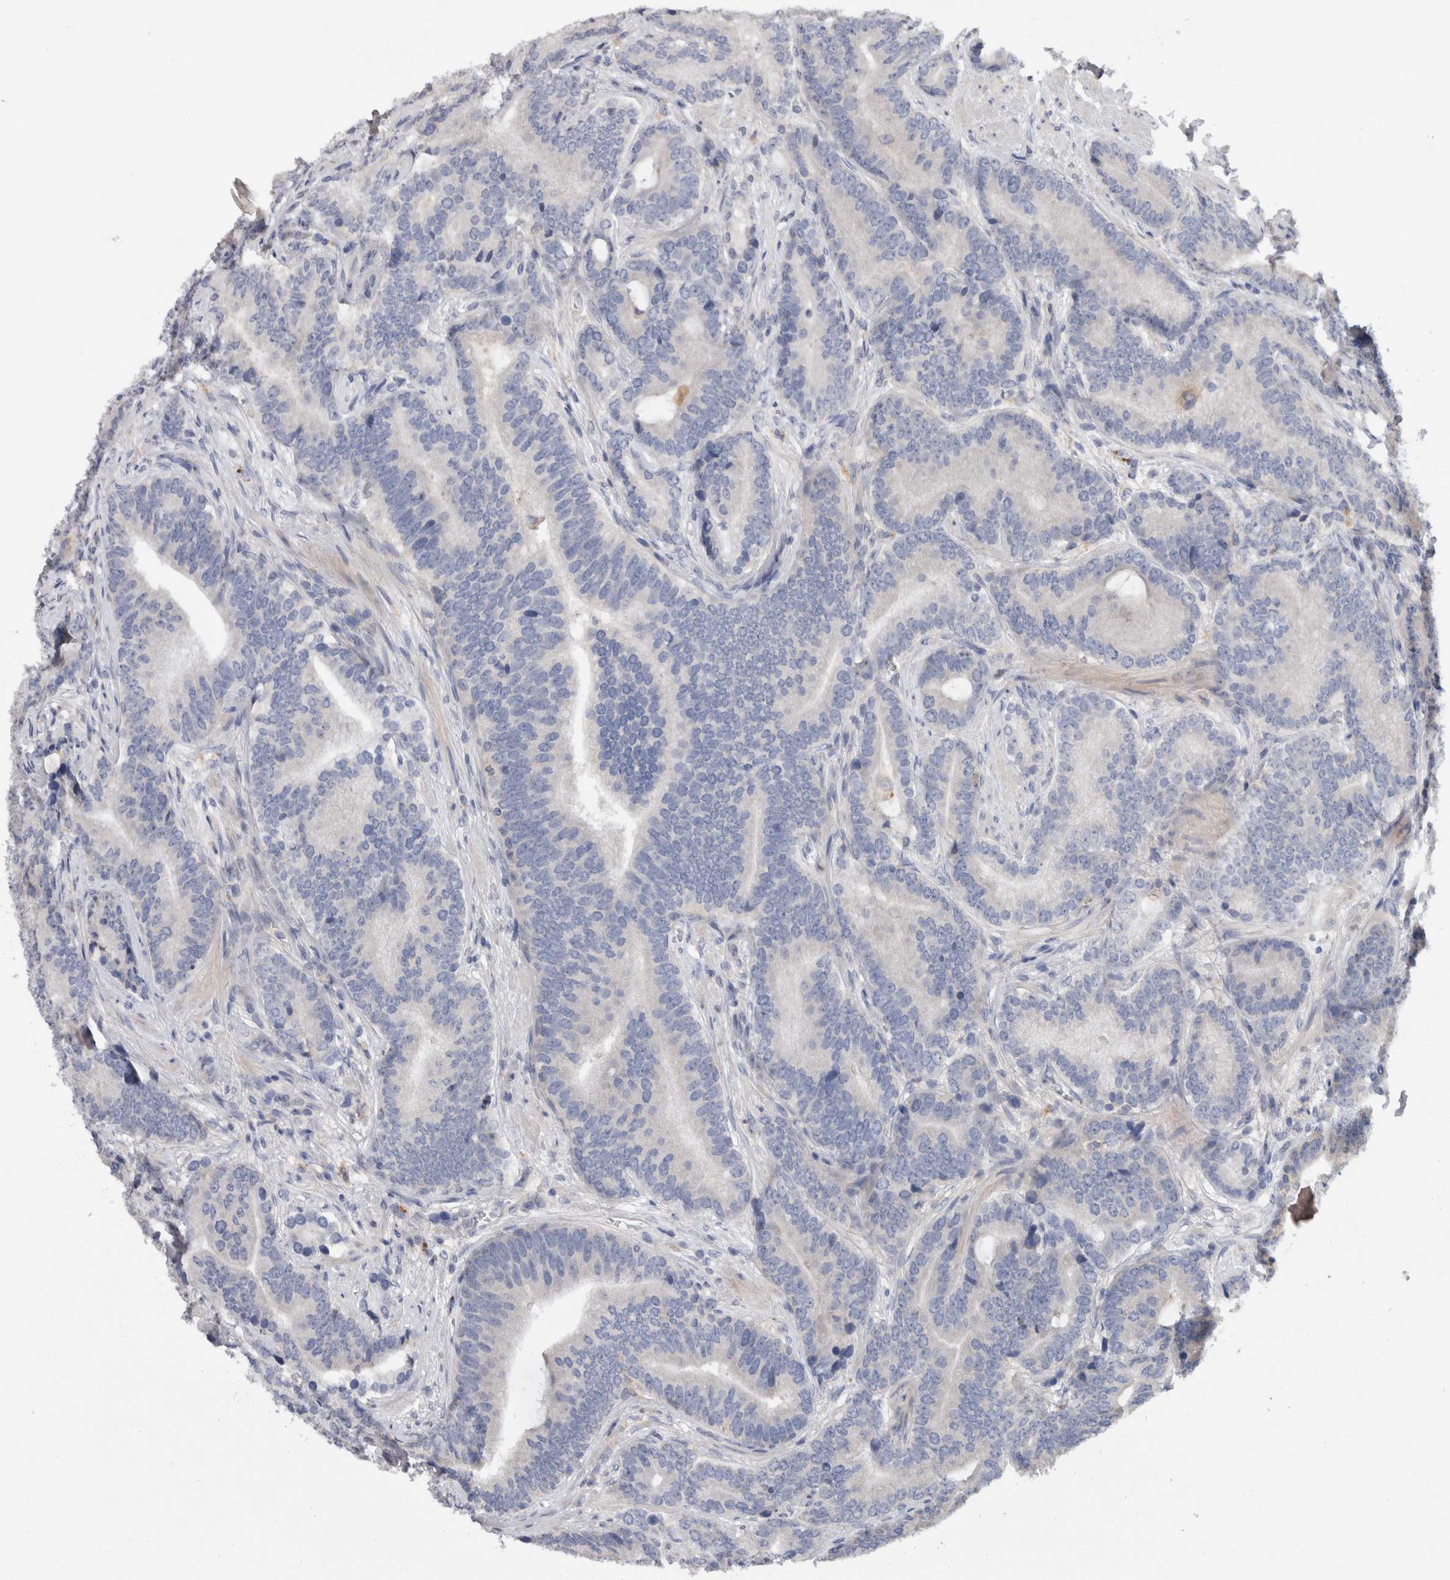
{"staining": {"intensity": "negative", "quantity": "none", "location": "none"}, "tissue": "prostate cancer", "cell_type": "Tumor cells", "image_type": "cancer", "snomed": [{"axis": "morphology", "description": "Adenocarcinoma, High grade"}, {"axis": "topography", "description": "Prostate"}], "caption": "Tumor cells are negative for protein expression in human prostate cancer (high-grade adenocarcinoma). (Stains: DAB immunohistochemistry with hematoxylin counter stain, Microscopy: brightfield microscopy at high magnification).", "gene": "TARBP1", "patient": {"sex": "male", "age": 55}}